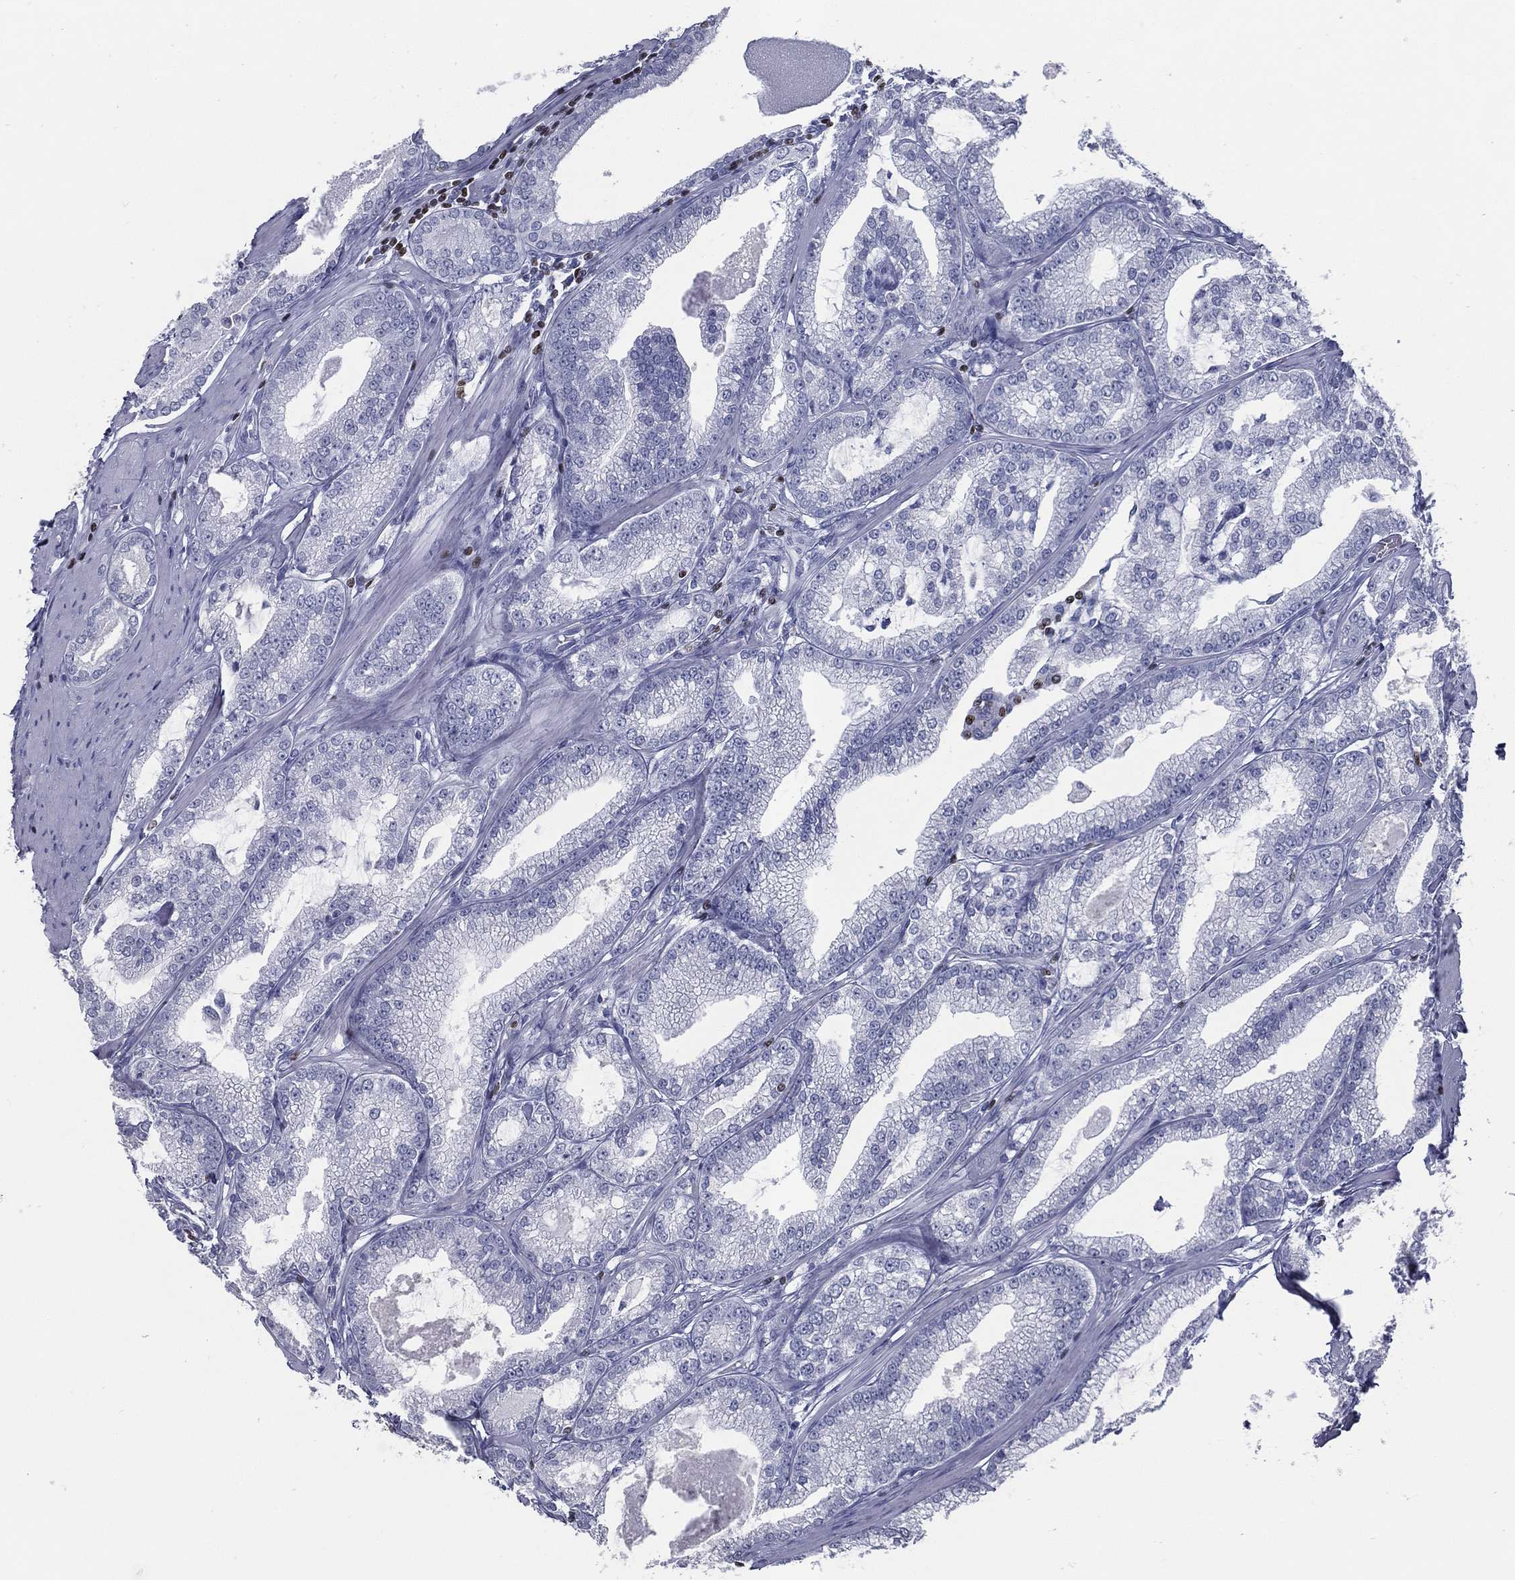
{"staining": {"intensity": "negative", "quantity": "none", "location": "none"}, "tissue": "prostate cancer", "cell_type": "Tumor cells", "image_type": "cancer", "snomed": [{"axis": "morphology", "description": "Adenocarcinoma, High grade"}, {"axis": "topography", "description": "Prostate and seminal vesicle, NOS"}], "caption": "Tumor cells show no significant positivity in adenocarcinoma (high-grade) (prostate).", "gene": "PYHIN1", "patient": {"sex": "male", "age": 62}}